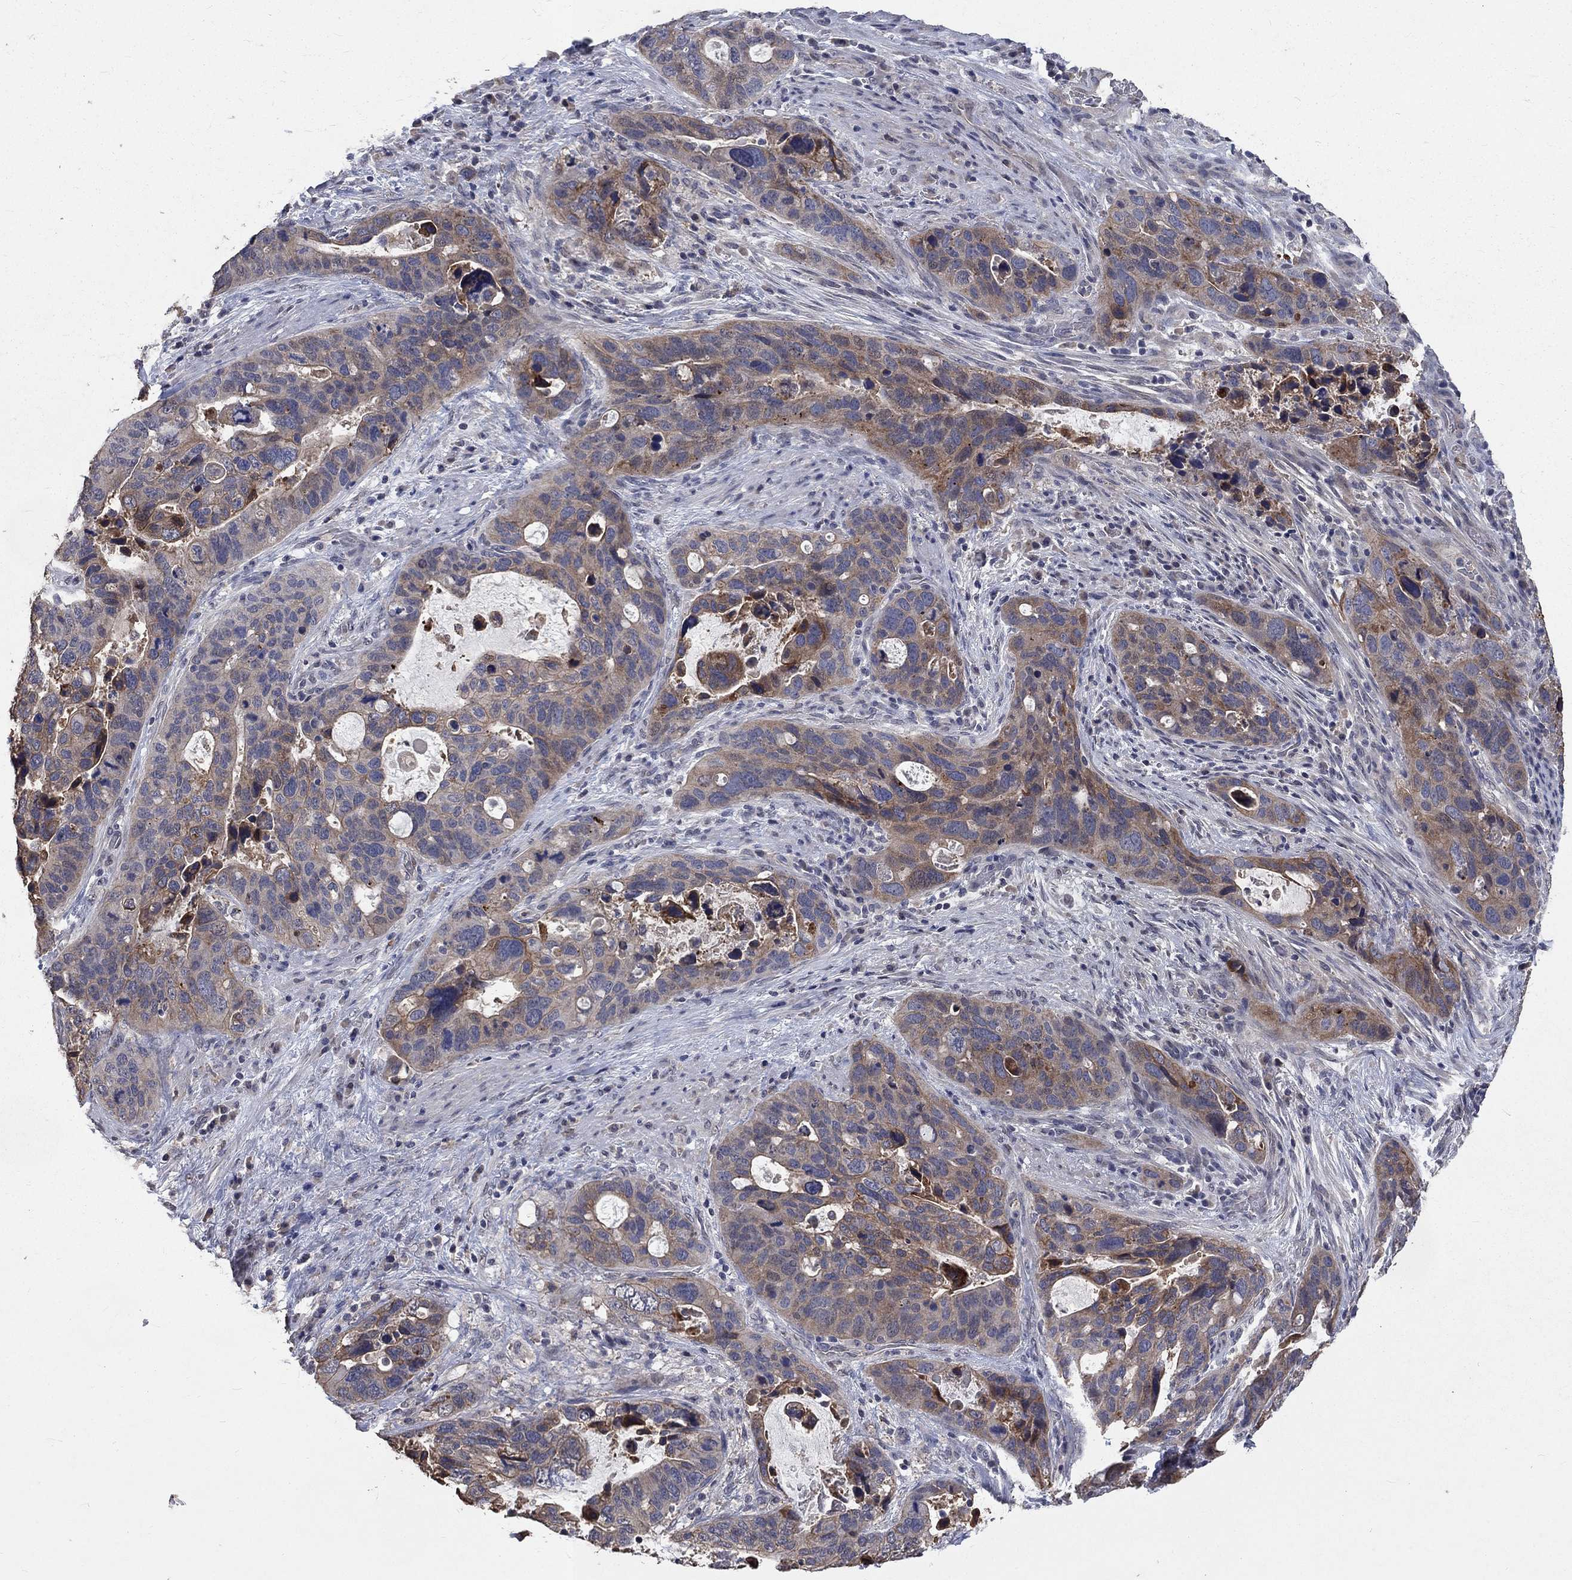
{"staining": {"intensity": "moderate", "quantity": "25%-75%", "location": "cytoplasmic/membranous"}, "tissue": "stomach cancer", "cell_type": "Tumor cells", "image_type": "cancer", "snomed": [{"axis": "morphology", "description": "Adenocarcinoma, NOS"}, {"axis": "topography", "description": "Stomach"}], "caption": "Immunohistochemistry (IHC) image of neoplastic tissue: stomach adenocarcinoma stained using IHC exhibits medium levels of moderate protein expression localized specifically in the cytoplasmic/membranous of tumor cells, appearing as a cytoplasmic/membranous brown color.", "gene": "CHST5", "patient": {"sex": "male", "age": 54}}